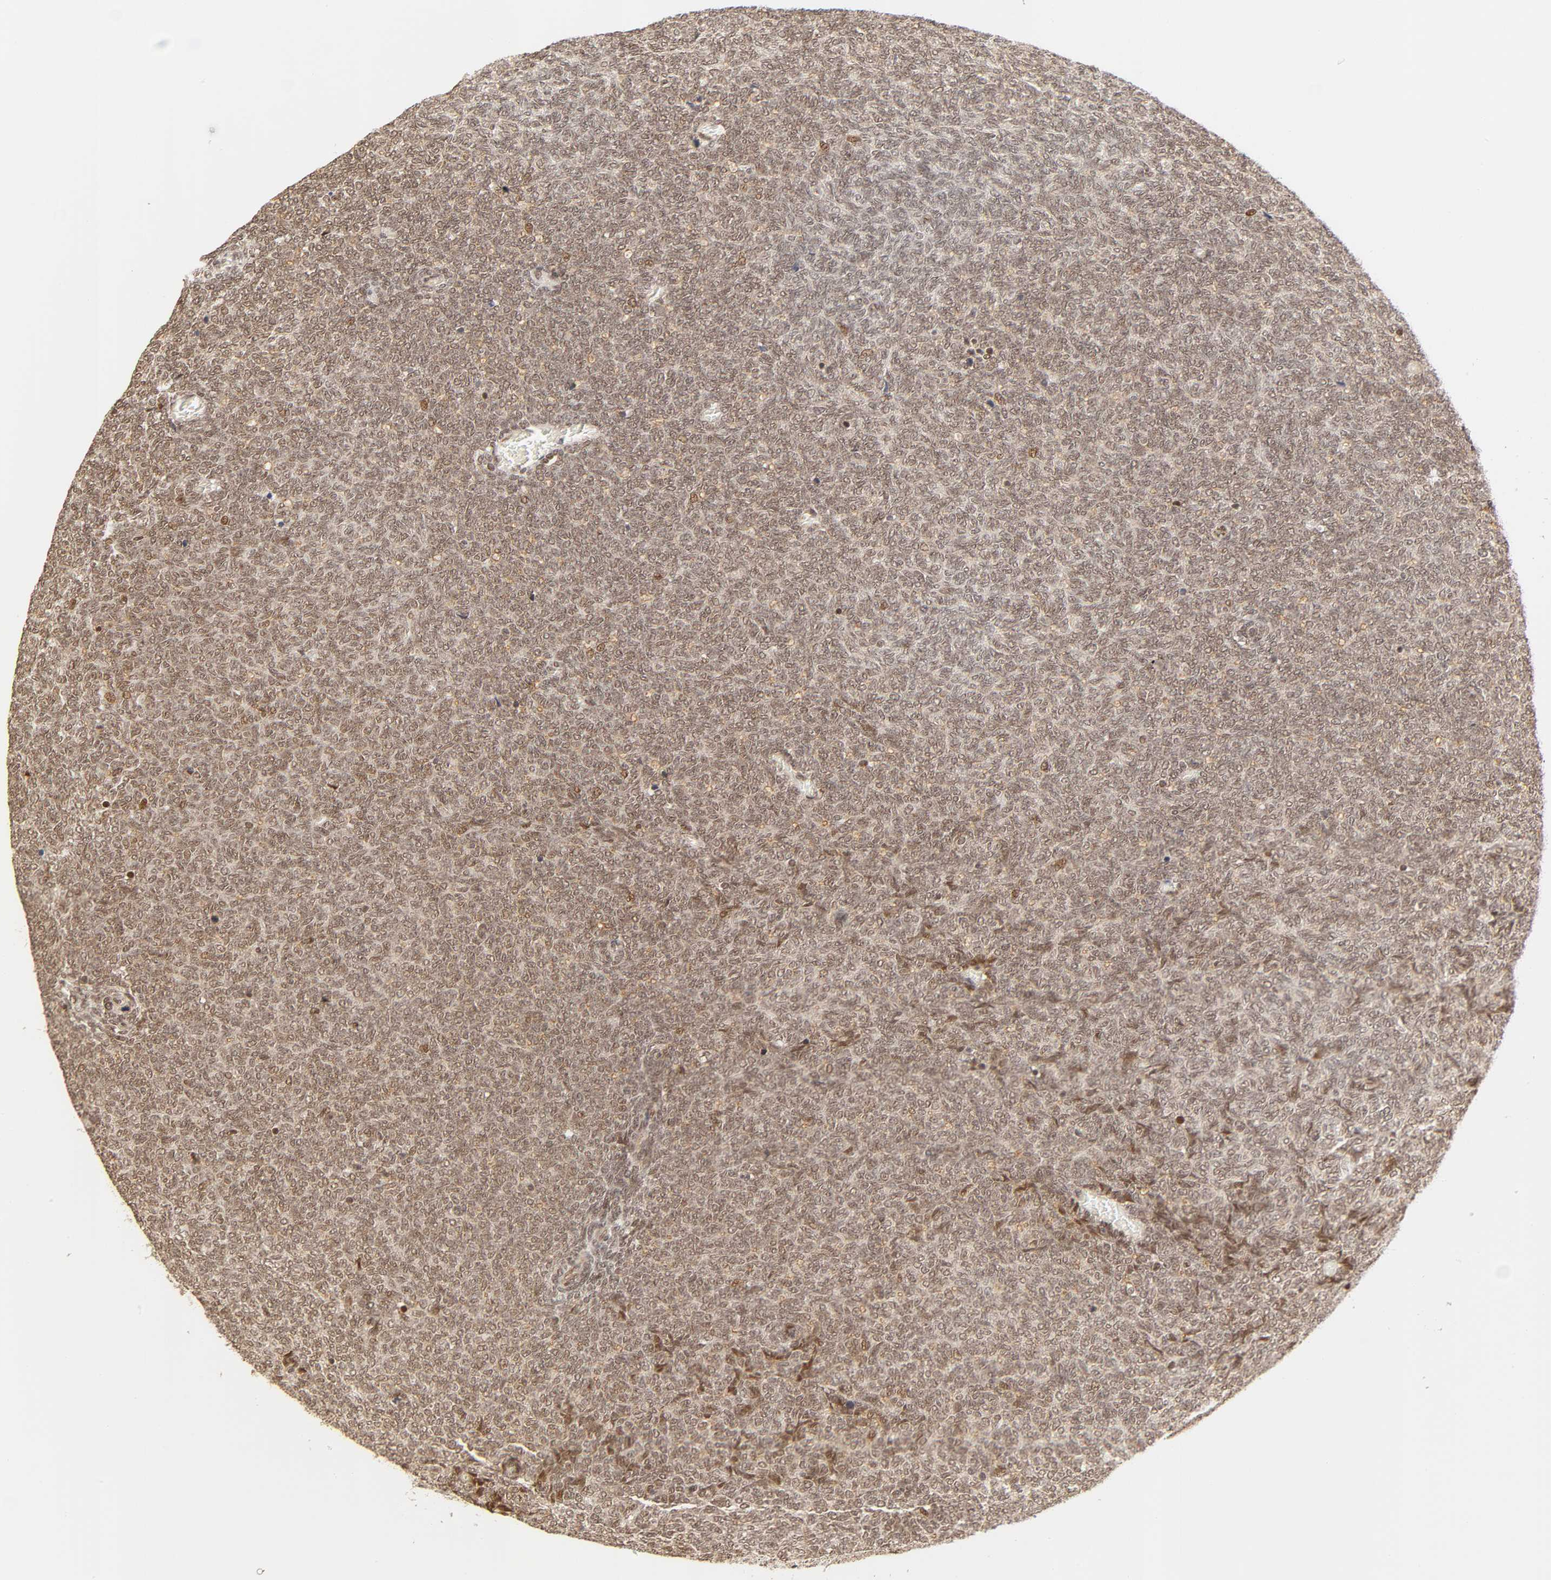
{"staining": {"intensity": "weak", "quantity": "25%-75%", "location": "cytoplasmic/membranous,nuclear"}, "tissue": "renal cancer", "cell_type": "Tumor cells", "image_type": "cancer", "snomed": [{"axis": "morphology", "description": "Neoplasm, malignant, NOS"}, {"axis": "topography", "description": "Kidney"}], "caption": "Tumor cells demonstrate low levels of weak cytoplasmic/membranous and nuclear staining in approximately 25%-75% of cells in human renal malignant neoplasm. (IHC, brightfield microscopy, high magnification).", "gene": "TAF10", "patient": {"sex": "male", "age": 28}}